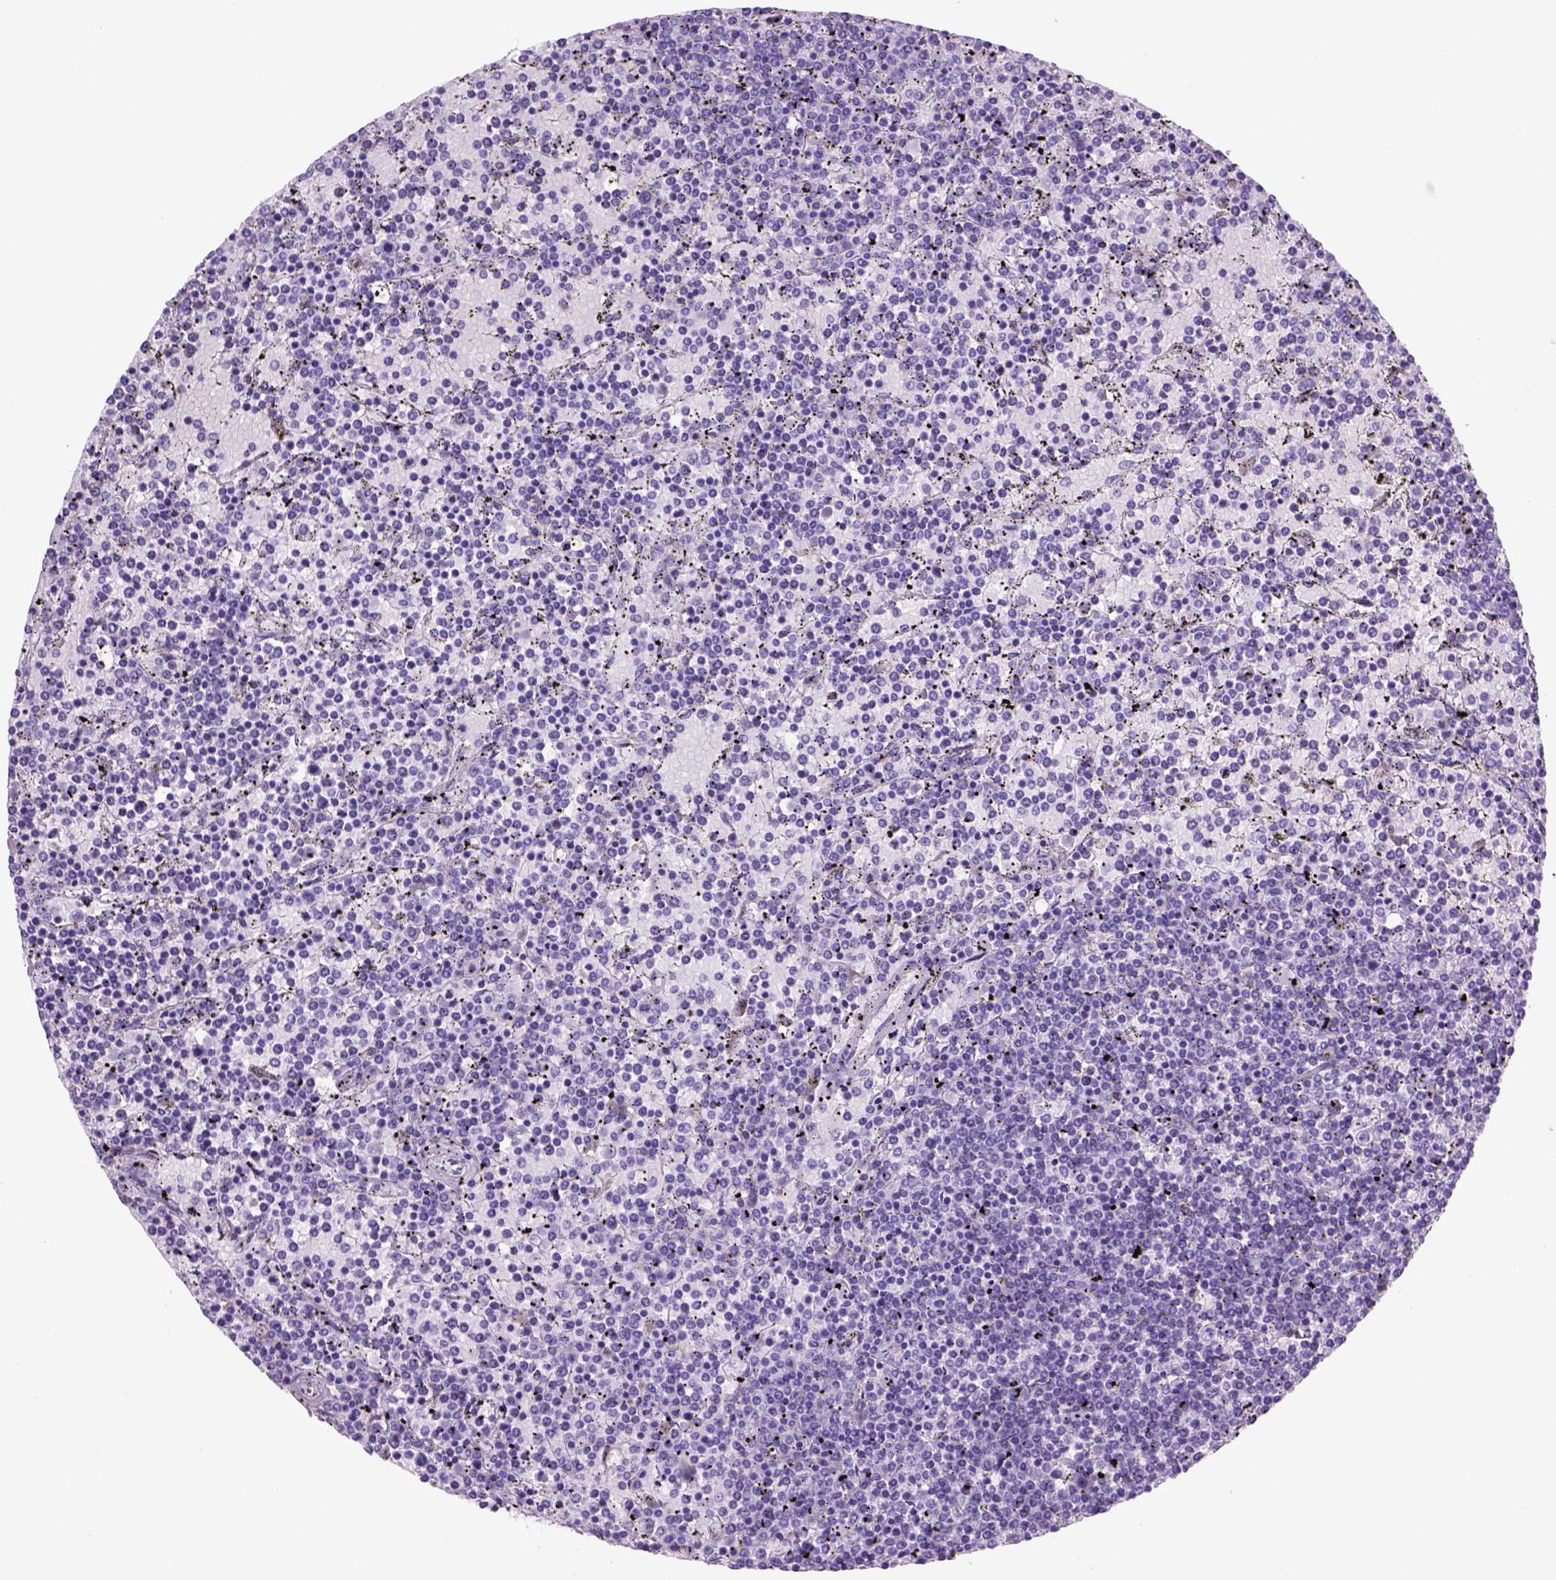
{"staining": {"intensity": "negative", "quantity": "none", "location": "none"}, "tissue": "lymphoma", "cell_type": "Tumor cells", "image_type": "cancer", "snomed": [{"axis": "morphology", "description": "Malignant lymphoma, non-Hodgkin's type, Low grade"}, {"axis": "topography", "description": "Spleen"}], "caption": "Protein analysis of low-grade malignant lymphoma, non-Hodgkin's type shows no significant staining in tumor cells.", "gene": "HHIPL2", "patient": {"sex": "female", "age": 77}}